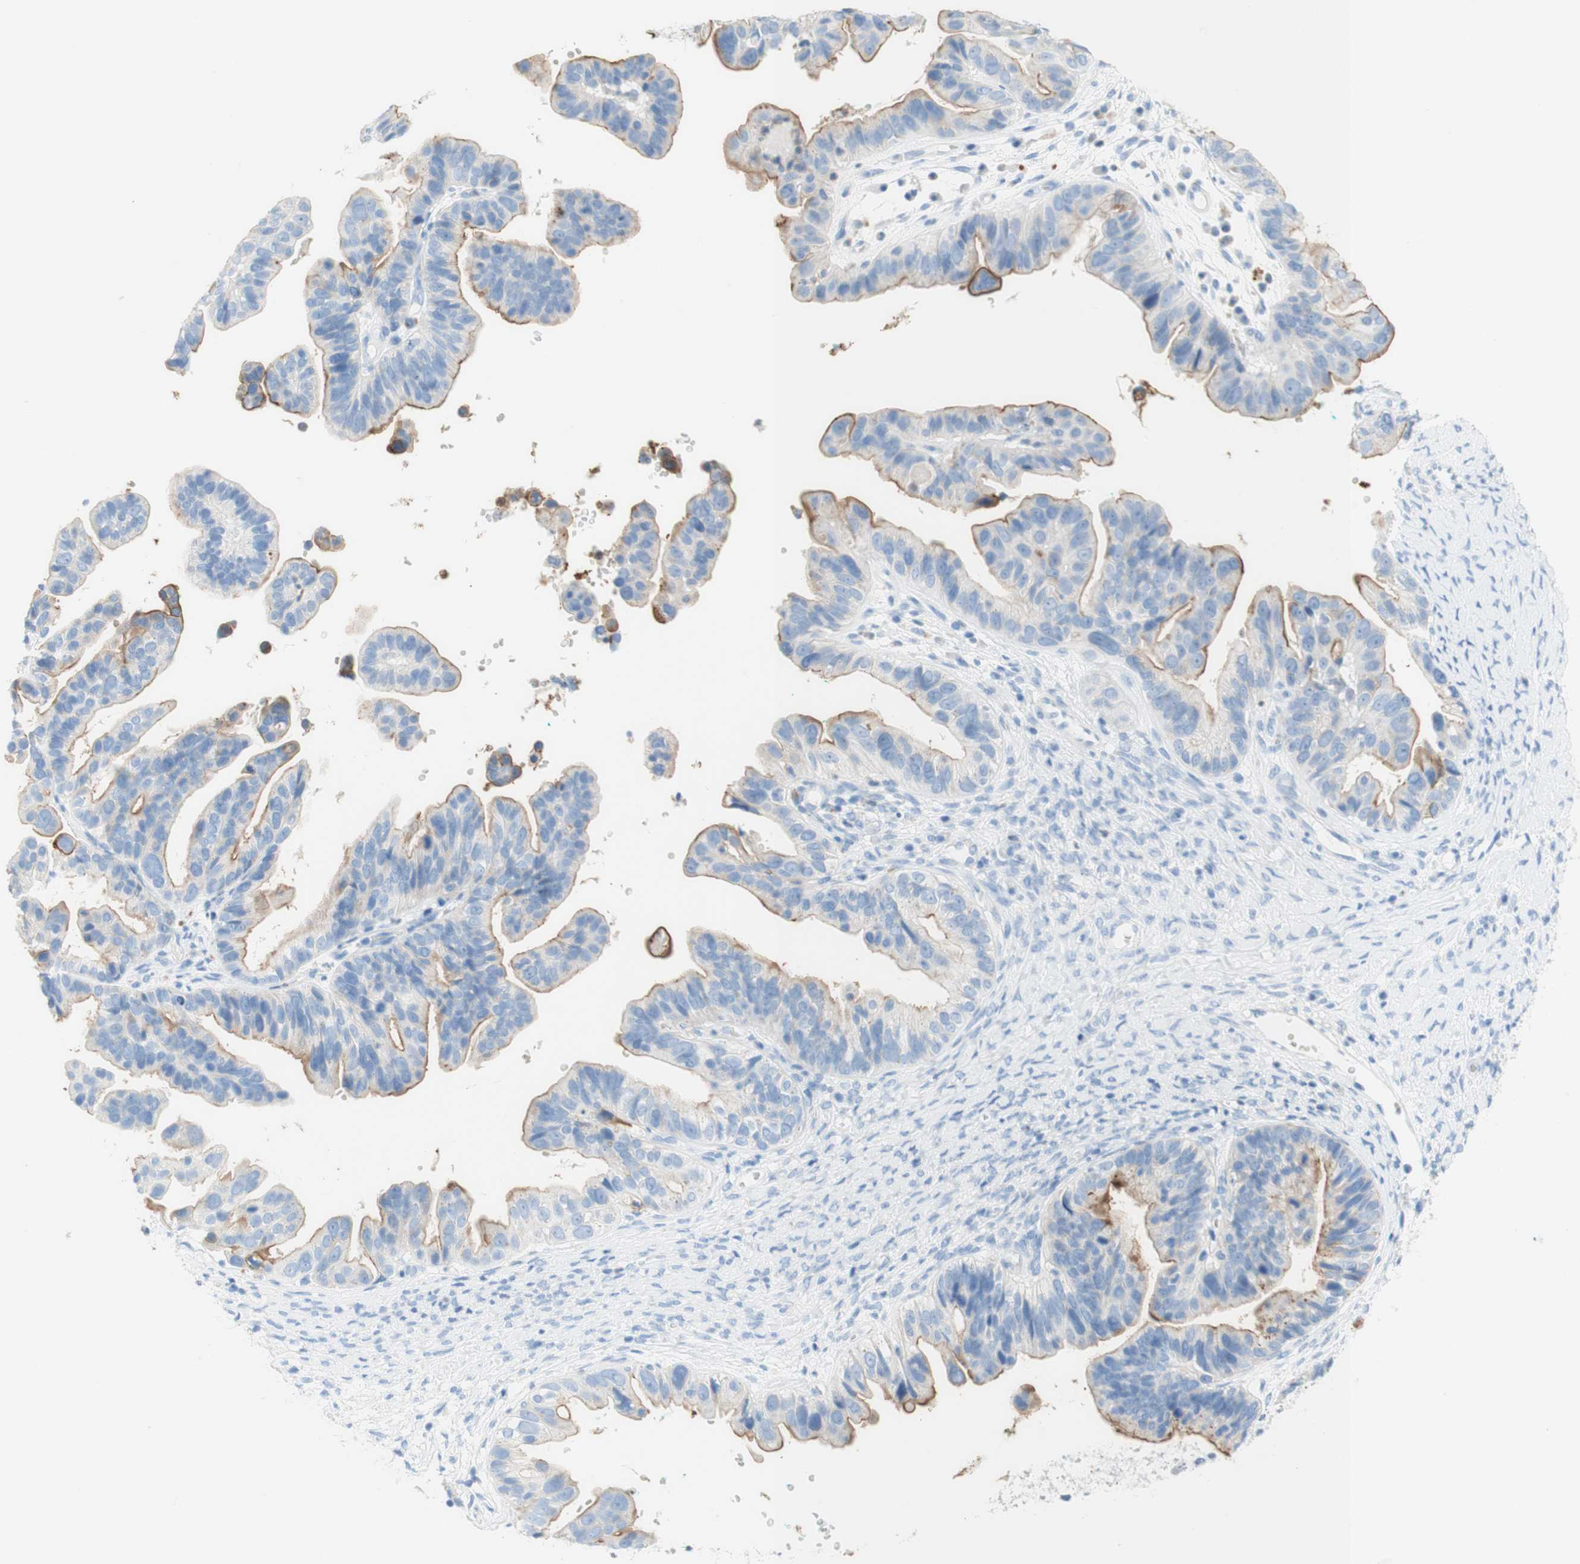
{"staining": {"intensity": "weak", "quantity": "25%-75%", "location": "cytoplasmic/membranous"}, "tissue": "ovarian cancer", "cell_type": "Tumor cells", "image_type": "cancer", "snomed": [{"axis": "morphology", "description": "Cystadenocarcinoma, serous, NOS"}, {"axis": "topography", "description": "Ovary"}], "caption": "Immunohistochemistry photomicrograph of serous cystadenocarcinoma (ovarian) stained for a protein (brown), which exhibits low levels of weak cytoplasmic/membranous expression in approximately 25%-75% of tumor cells.", "gene": "CEACAM1", "patient": {"sex": "female", "age": 56}}